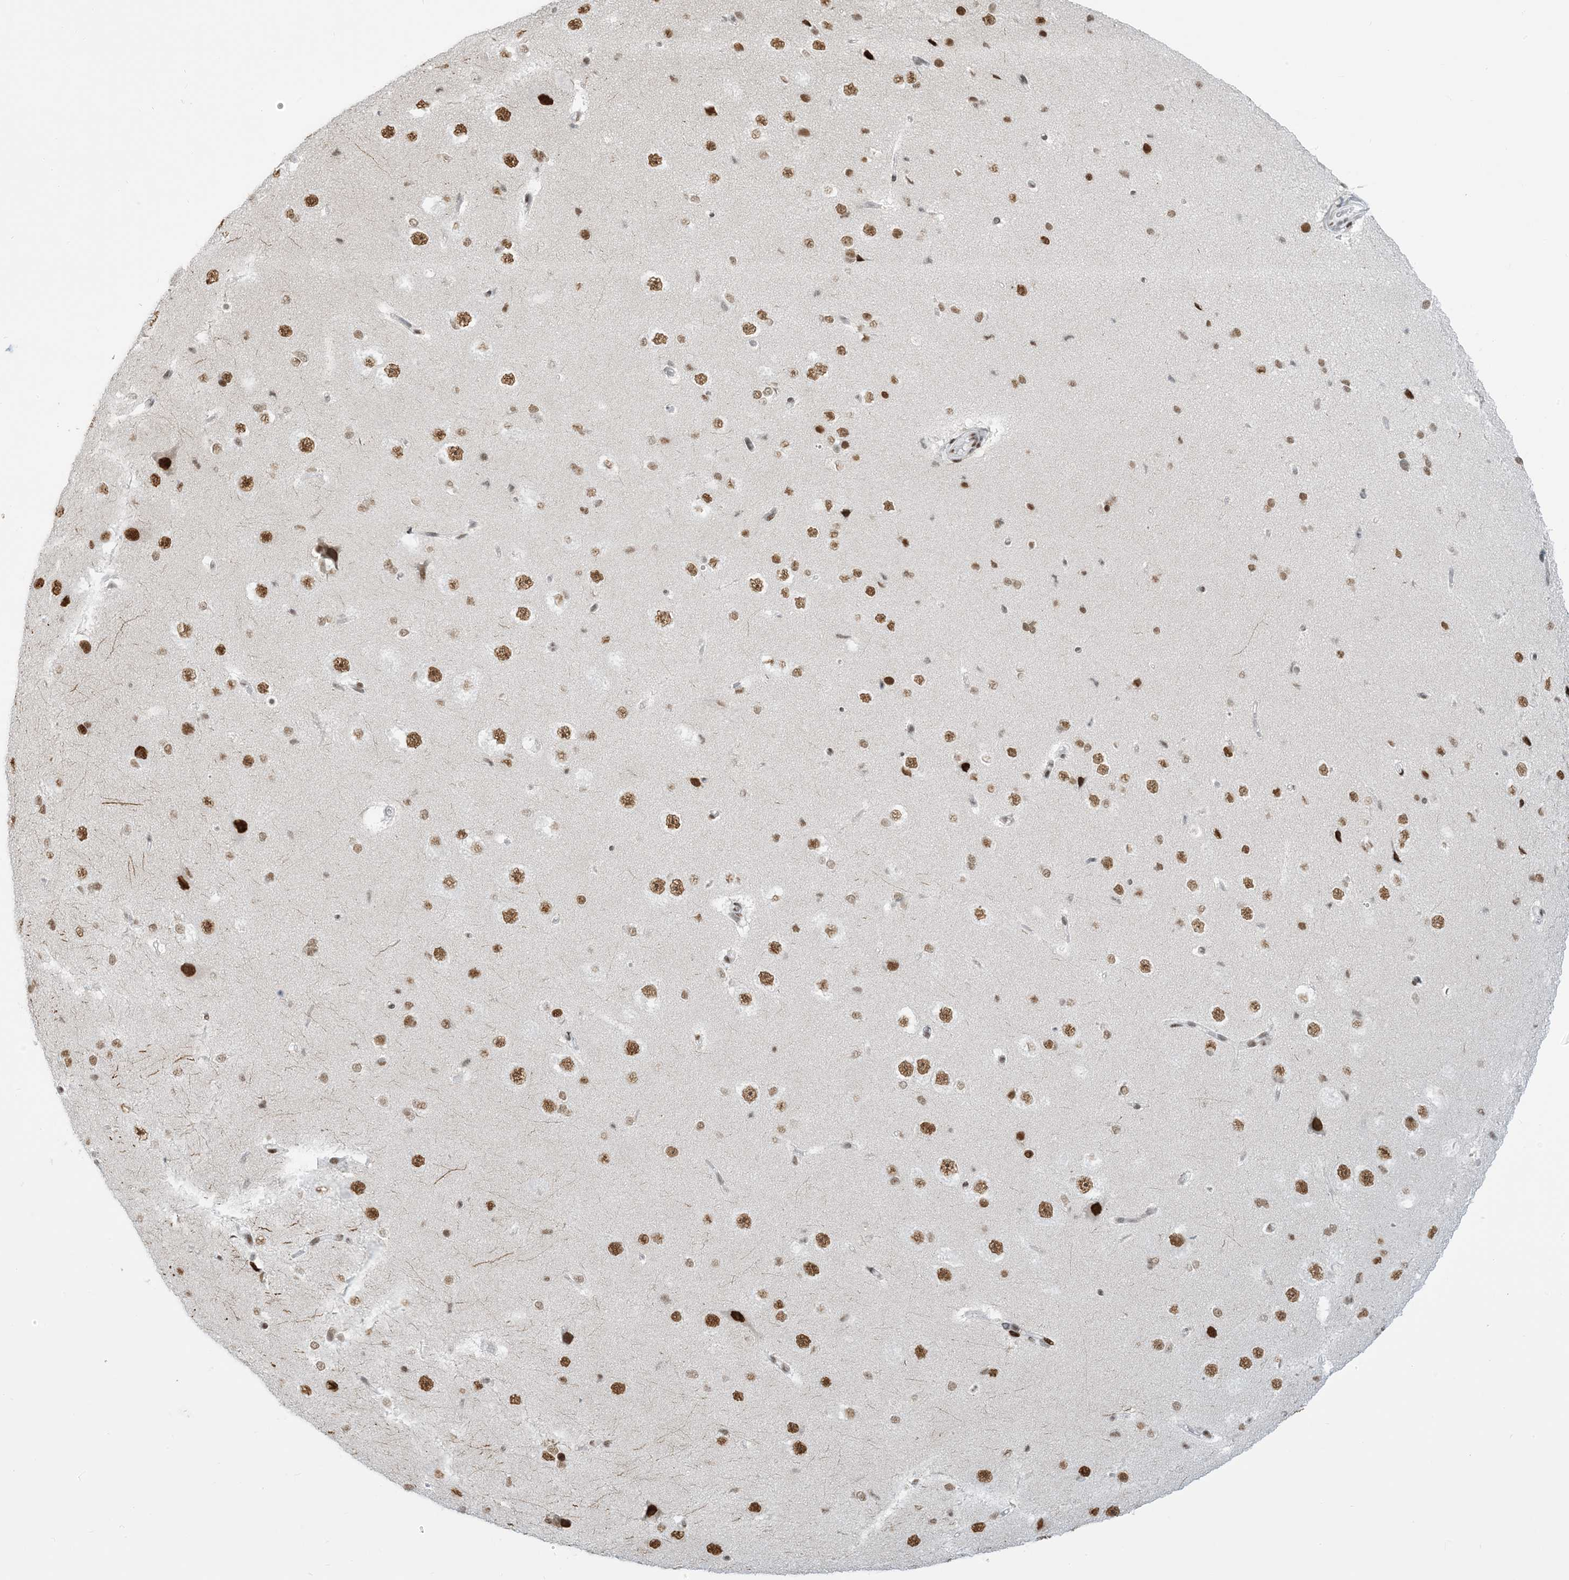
{"staining": {"intensity": "strong", "quantity": ">75%", "location": "nuclear"}, "tissue": "cerebral cortex", "cell_type": "Endothelial cells", "image_type": "normal", "snomed": [{"axis": "morphology", "description": "Normal tissue, NOS"}, {"axis": "morphology", "description": "Developmental malformation"}, {"axis": "topography", "description": "Cerebral cortex"}], "caption": "The histopathology image shows immunohistochemical staining of normal cerebral cortex. There is strong nuclear positivity is present in approximately >75% of endothelial cells.", "gene": "STAG1", "patient": {"sex": "female", "age": 30}}